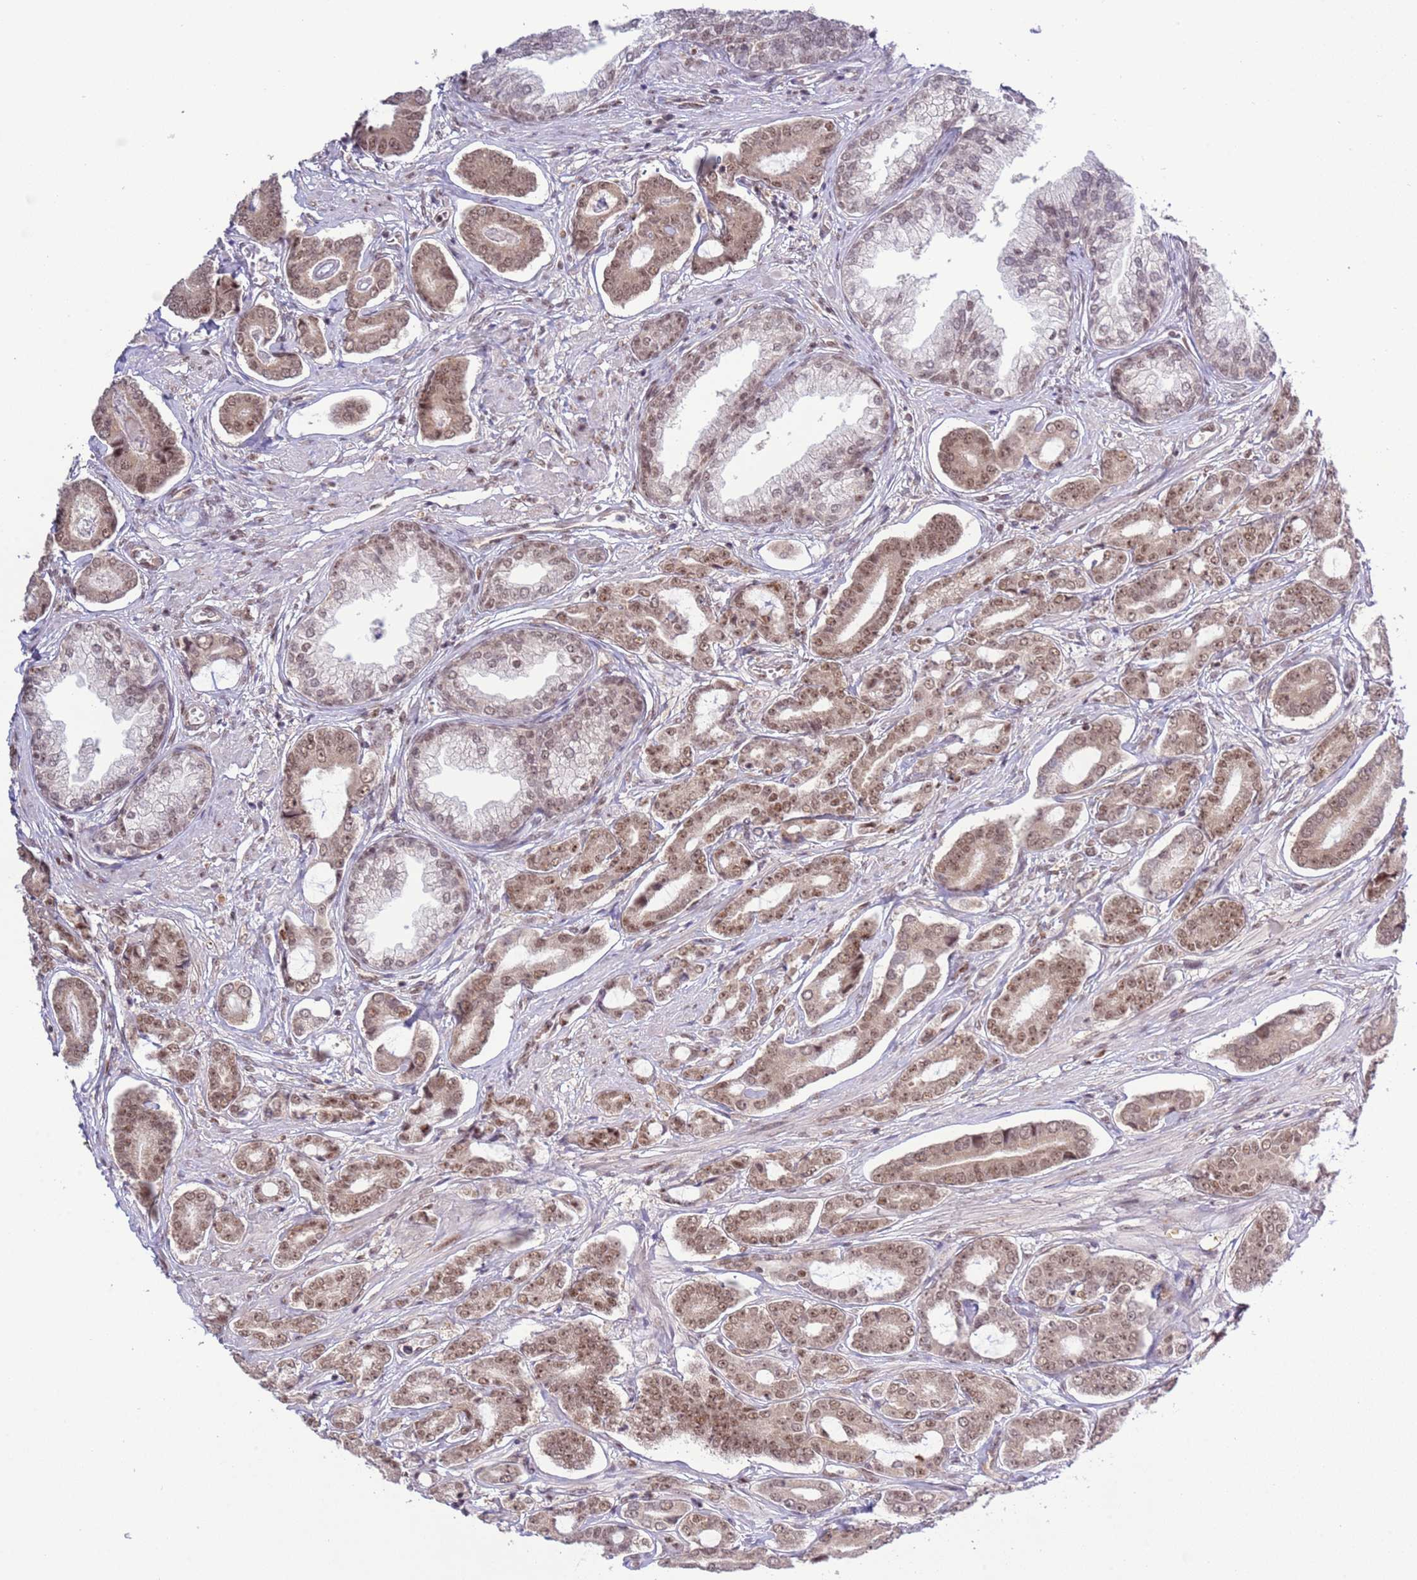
{"staining": {"intensity": "moderate", "quantity": ">75%", "location": "nuclear"}, "tissue": "prostate cancer", "cell_type": "Tumor cells", "image_type": "cancer", "snomed": [{"axis": "morphology", "description": "Adenocarcinoma, NOS"}, {"axis": "topography", "description": "Prostate and seminal vesicle, NOS"}], "caption": "Prostate adenocarcinoma was stained to show a protein in brown. There is medium levels of moderate nuclear positivity in about >75% of tumor cells. The staining was performed using DAB (3,3'-diaminobenzidine), with brown indicating positive protein expression. Nuclei are stained blue with hematoxylin.", "gene": "PRPF6", "patient": {"sex": "male", "age": 76}}